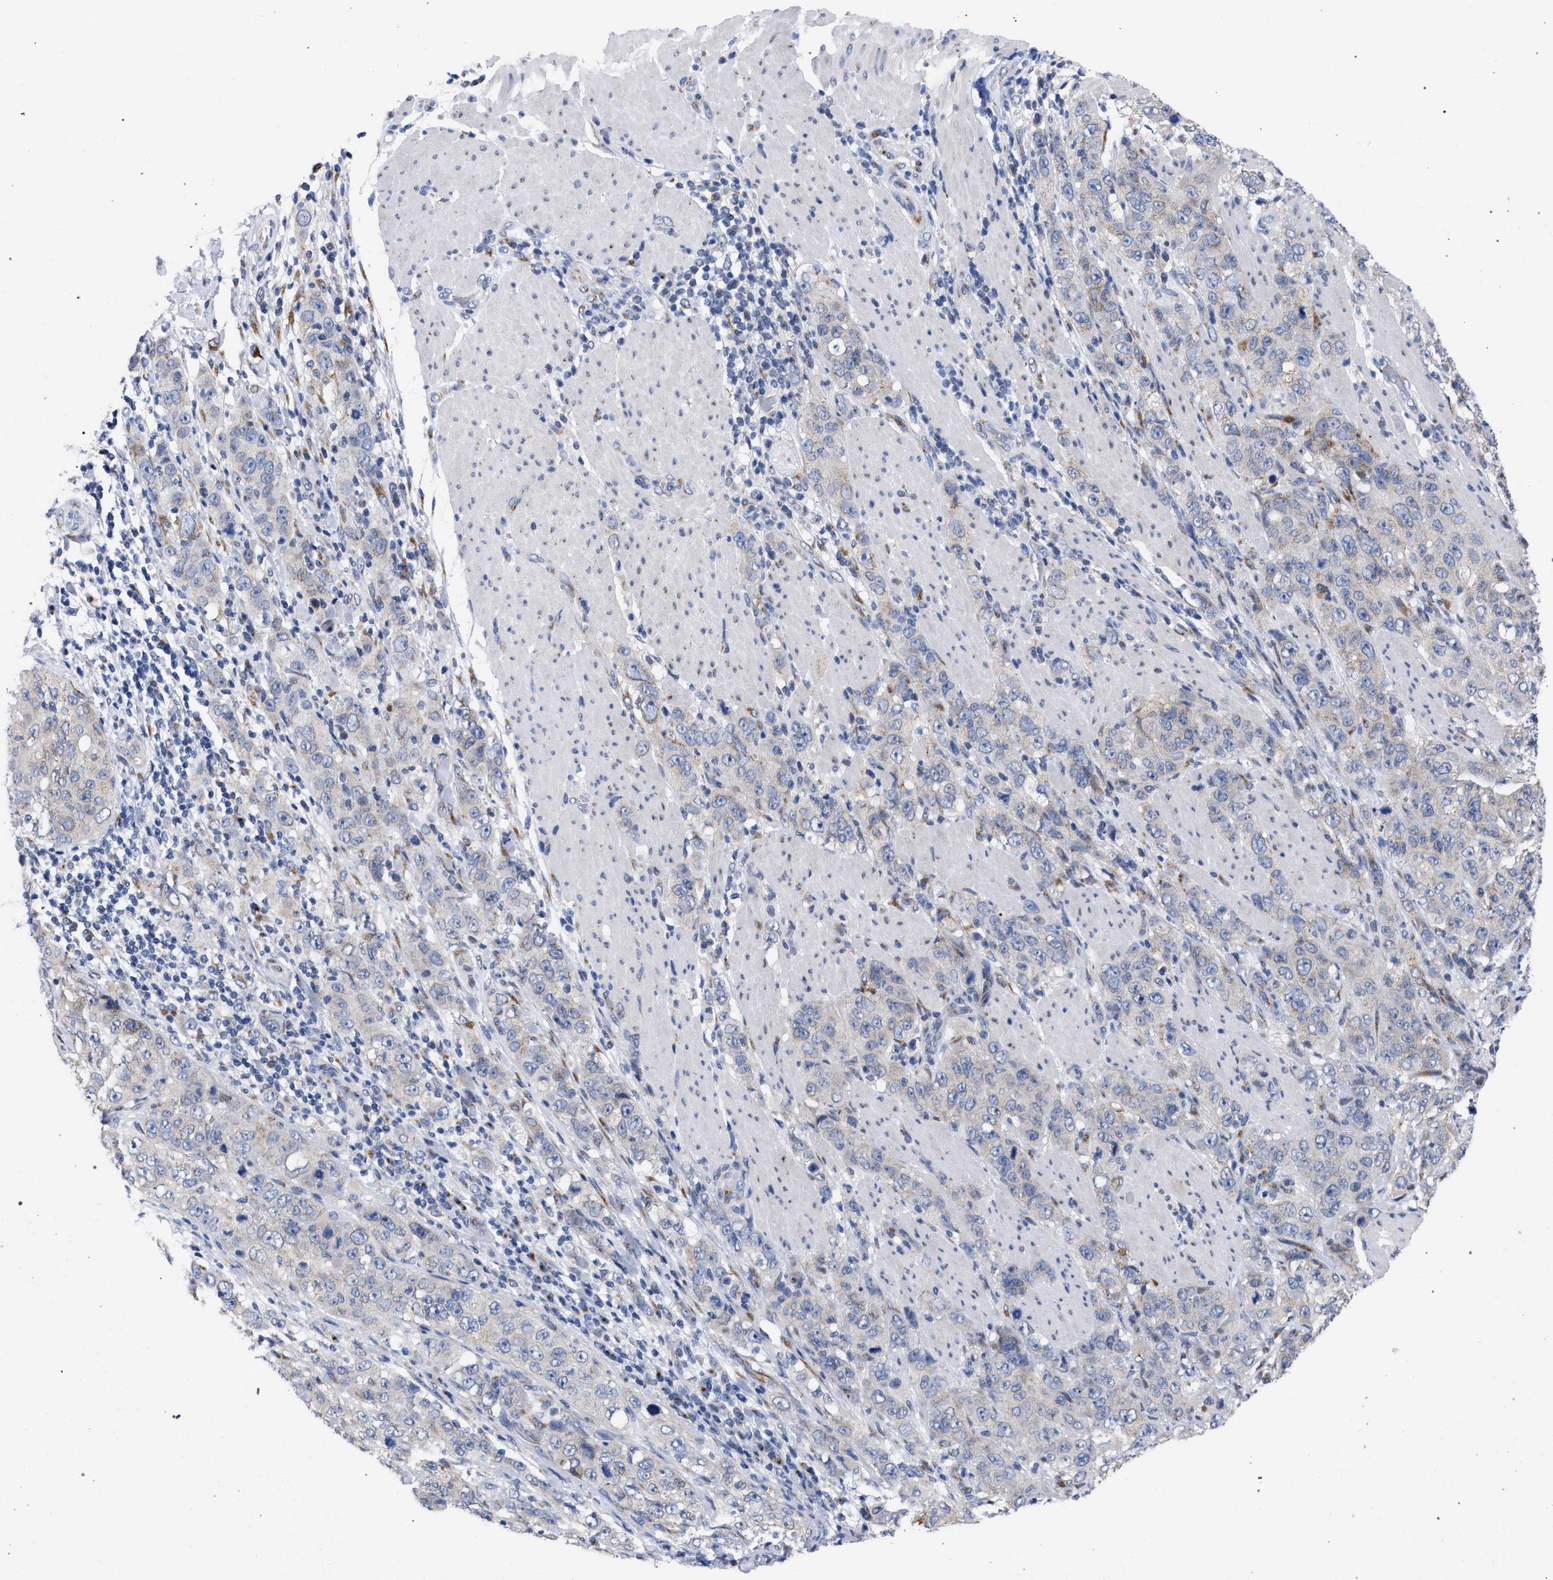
{"staining": {"intensity": "negative", "quantity": "none", "location": "none"}, "tissue": "stomach cancer", "cell_type": "Tumor cells", "image_type": "cancer", "snomed": [{"axis": "morphology", "description": "Adenocarcinoma, NOS"}, {"axis": "topography", "description": "Stomach"}], "caption": "IHC micrograph of neoplastic tissue: human stomach cancer (adenocarcinoma) stained with DAB (3,3'-diaminobenzidine) reveals no significant protein expression in tumor cells.", "gene": "GOLGA2", "patient": {"sex": "male", "age": 48}}